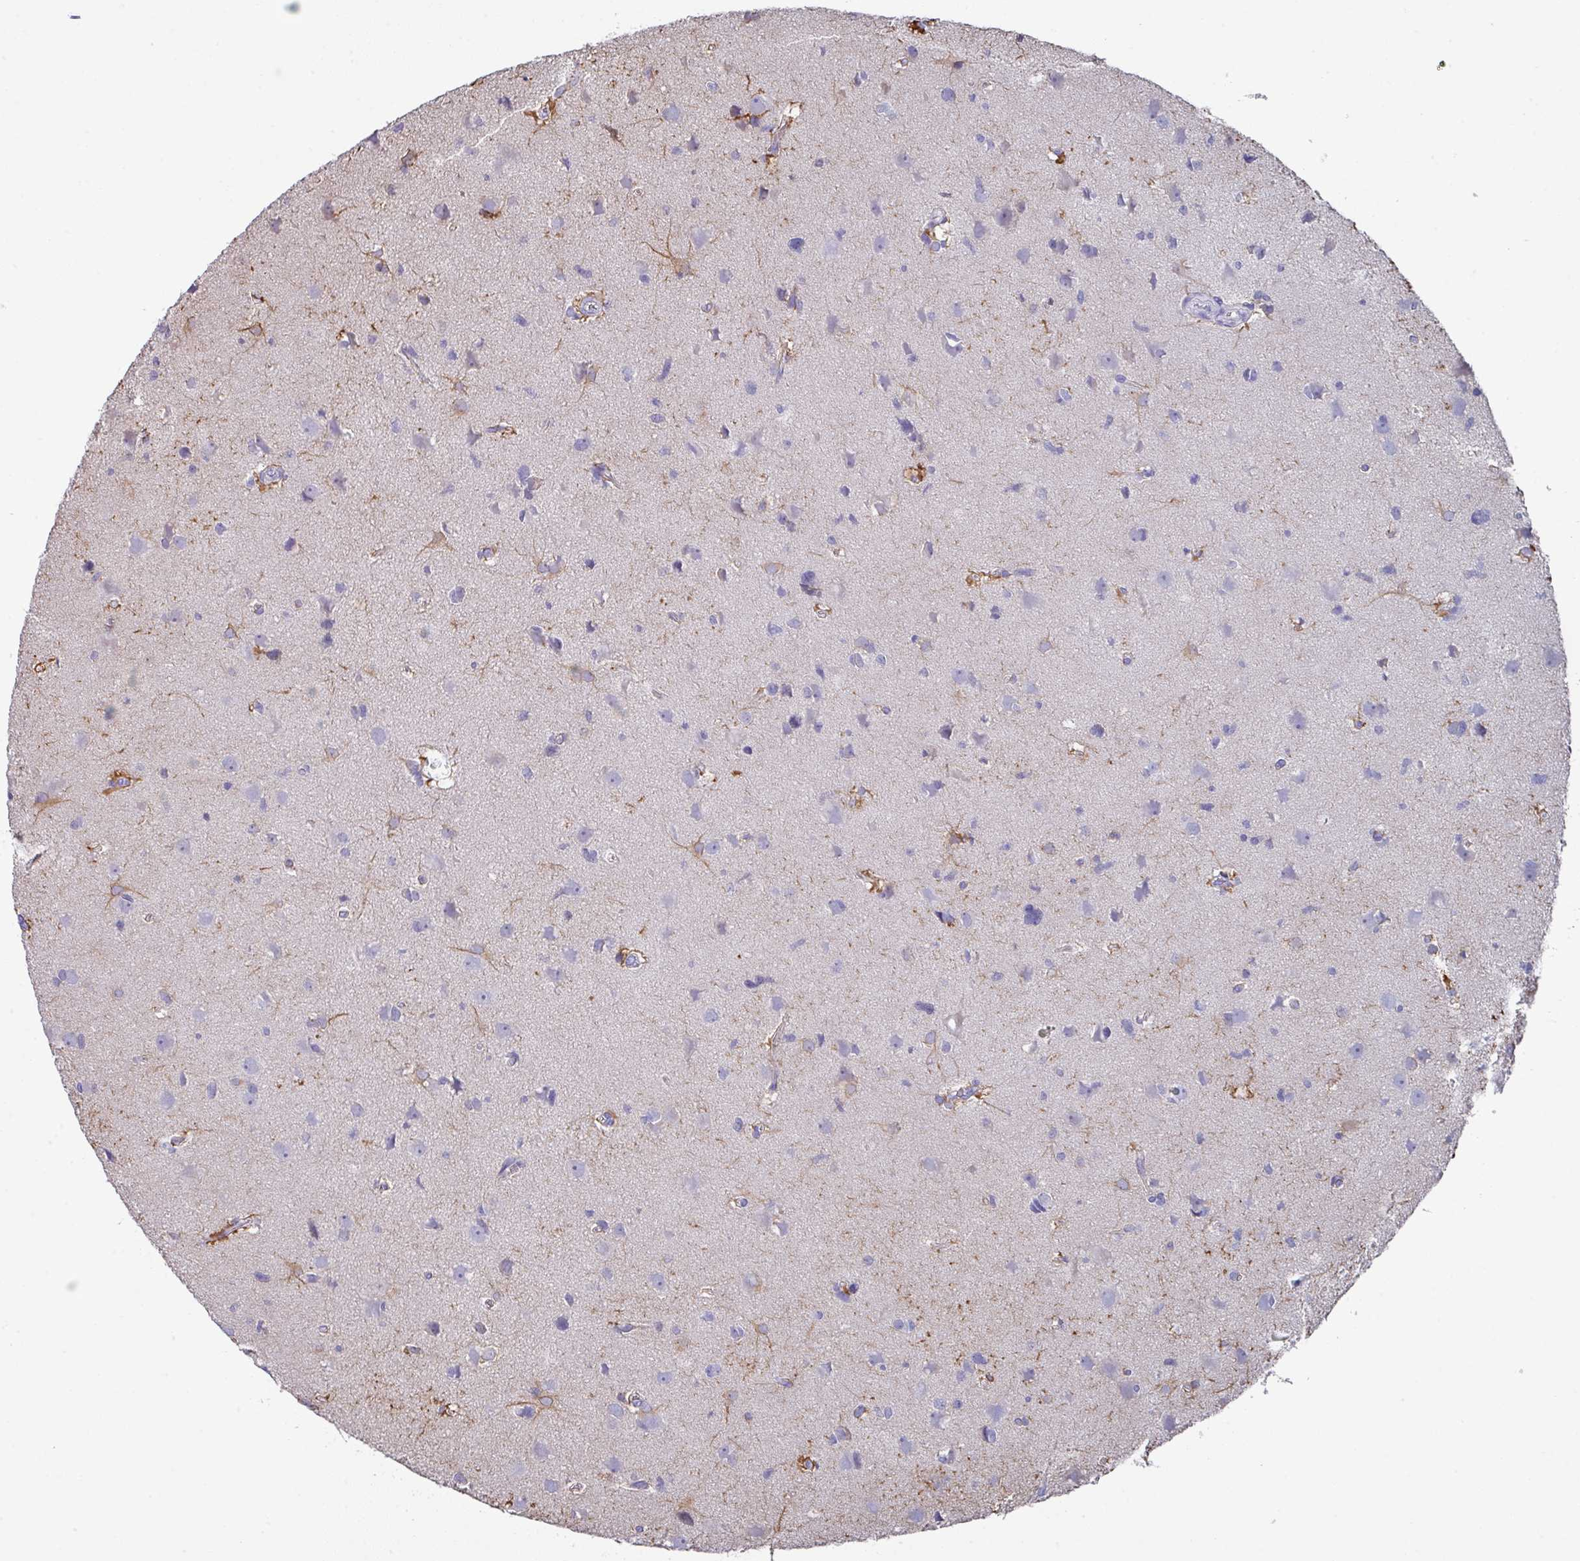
{"staining": {"intensity": "negative", "quantity": "none", "location": "none"}, "tissue": "glioma", "cell_type": "Tumor cells", "image_type": "cancer", "snomed": [{"axis": "morphology", "description": "Glioma, malignant, High grade"}, {"axis": "topography", "description": "Brain"}], "caption": "There is no significant positivity in tumor cells of glioma. The staining is performed using DAB brown chromogen with nuclei counter-stained in using hematoxylin.", "gene": "PEX10", "patient": {"sex": "male", "age": 23}}